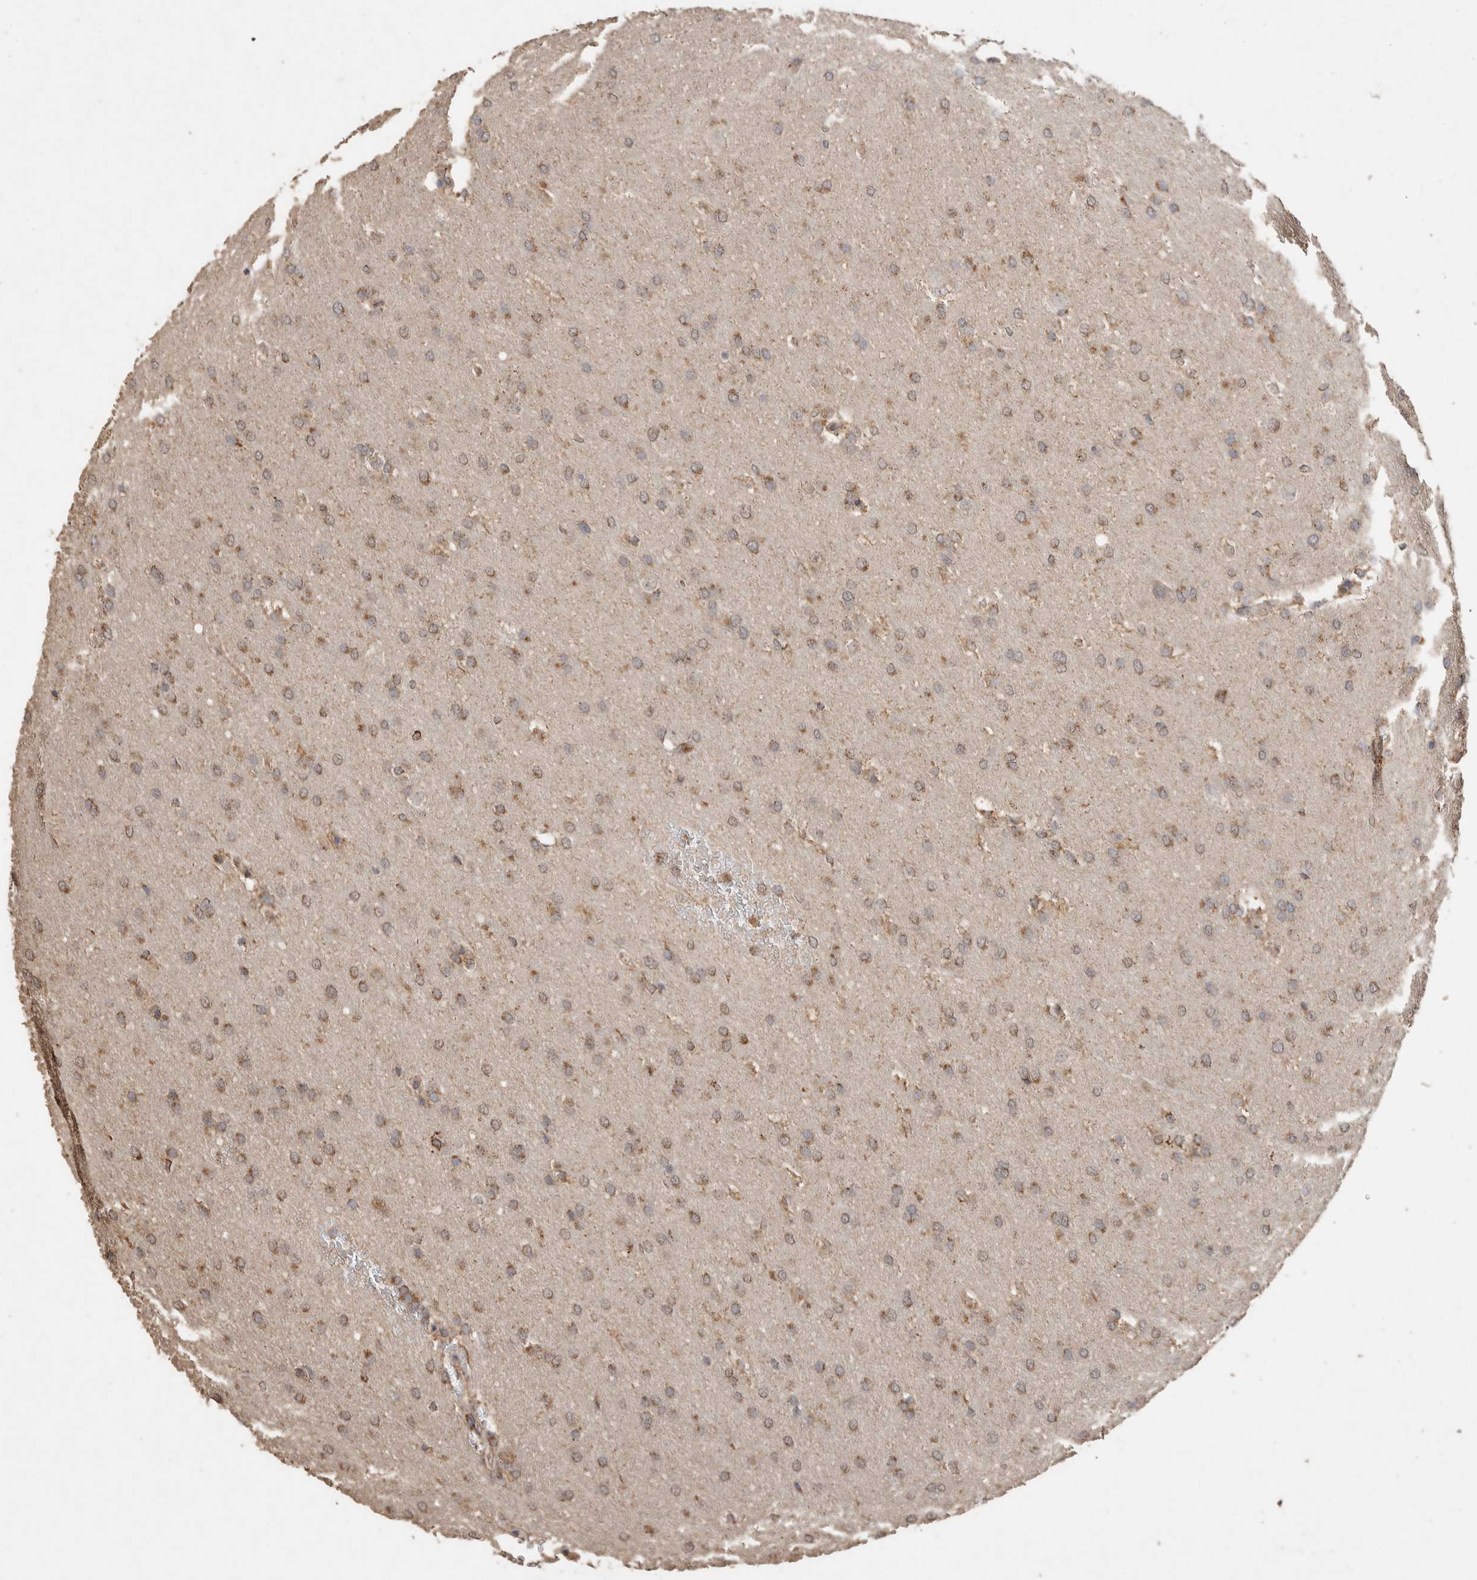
{"staining": {"intensity": "moderate", "quantity": ">75%", "location": "cytoplasmic/membranous"}, "tissue": "glioma", "cell_type": "Tumor cells", "image_type": "cancer", "snomed": [{"axis": "morphology", "description": "Glioma, malignant, Low grade"}, {"axis": "topography", "description": "Brain"}], "caption": "Glioma stained with a protein marker demonstrates moderate staining in tumor cells.", "gene": "ACADM", "patient": {"sex": "female", "age": 37}}